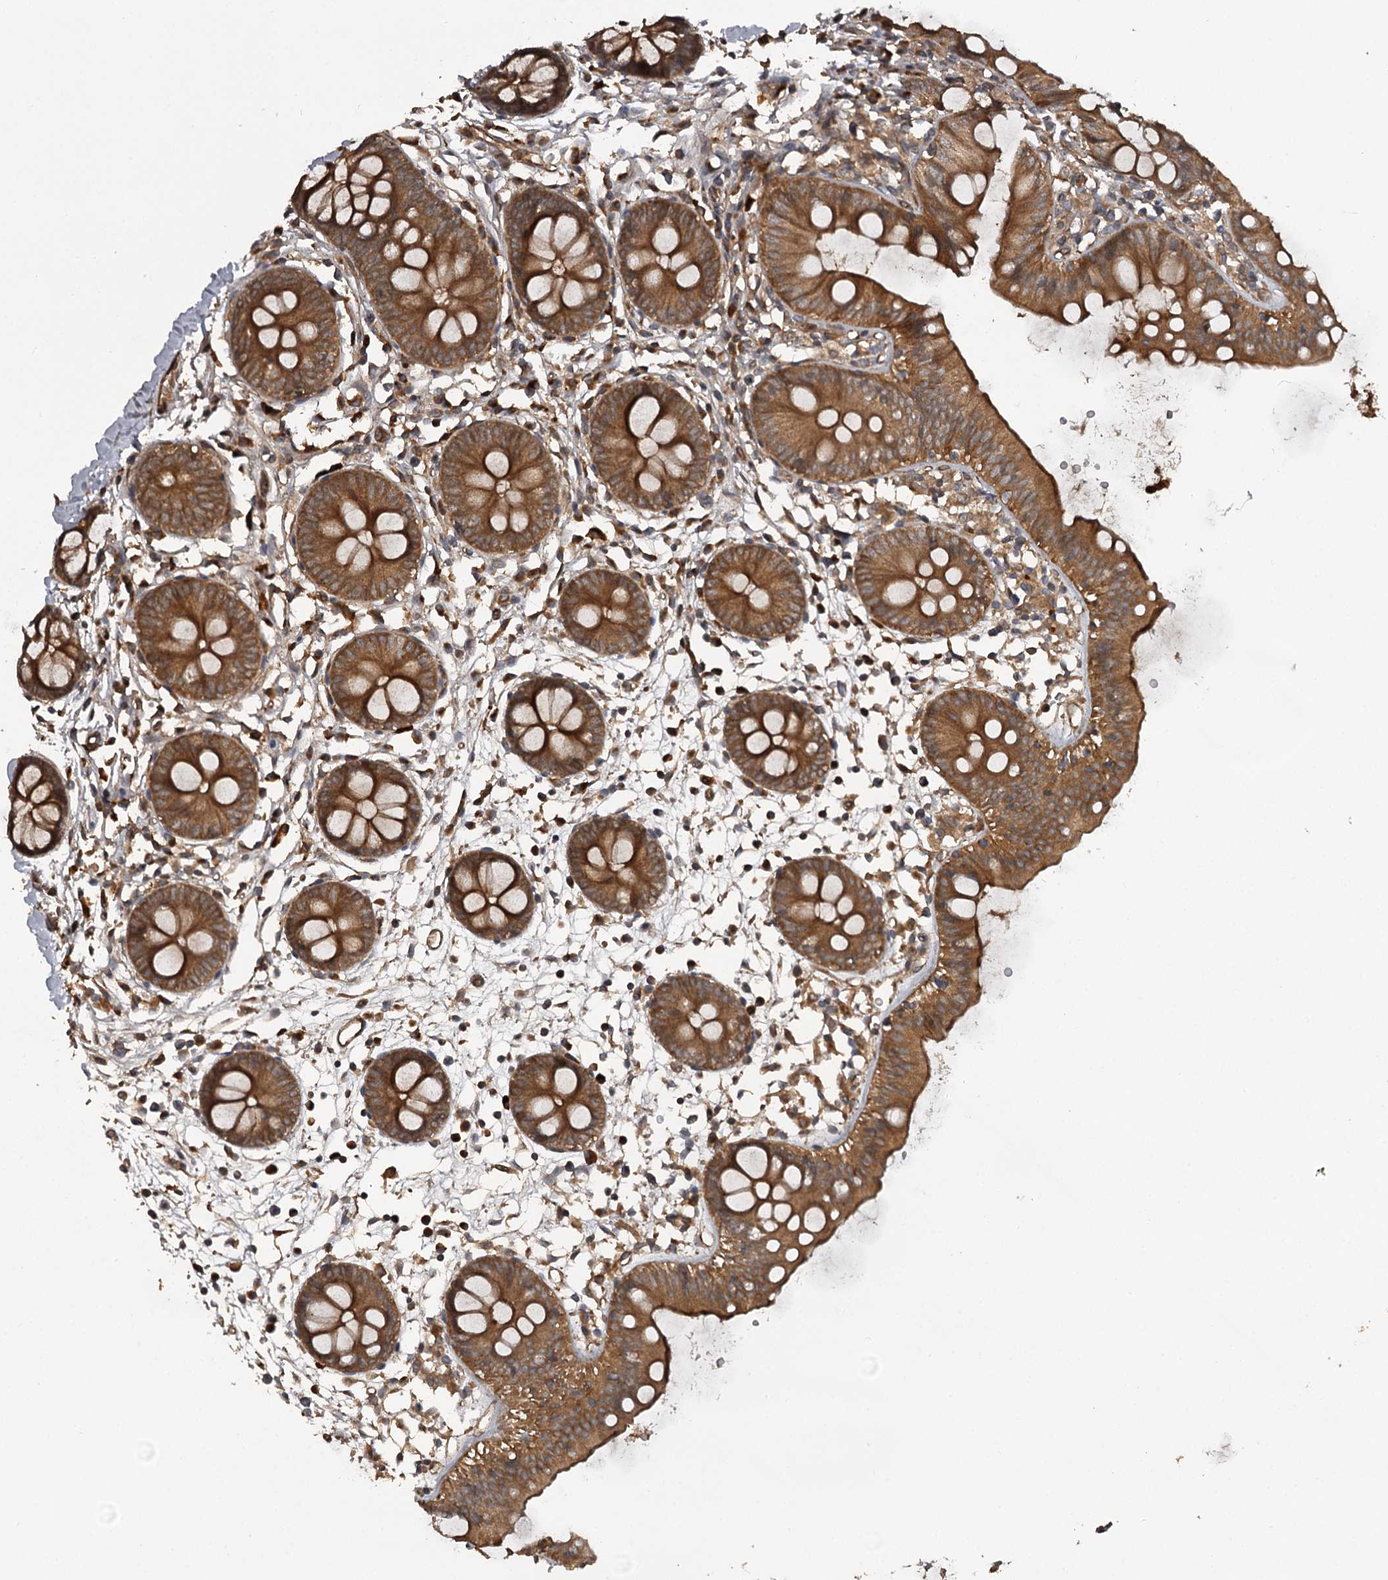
{"staining": {"intensity": "strong", "quantity": ">75%", "location": "cytoplasmic/membranous"}, "tissue": "colon", "cell_type": "Endothelial cells", "image_type": "normal", "snomed": [{"axis": "morphology", "description": "Normal tissue, NOS"}, {"axis": "topography", "description": "Colon"}], "caption": "Colon stained with DAB immunohistochemistry demonstrates high levels of strong cytoplasmic/membranous staining in approximately >75% of endothelial cells.", "gene": "RAB21", "patient": {"sex": "male", "age": 56}}